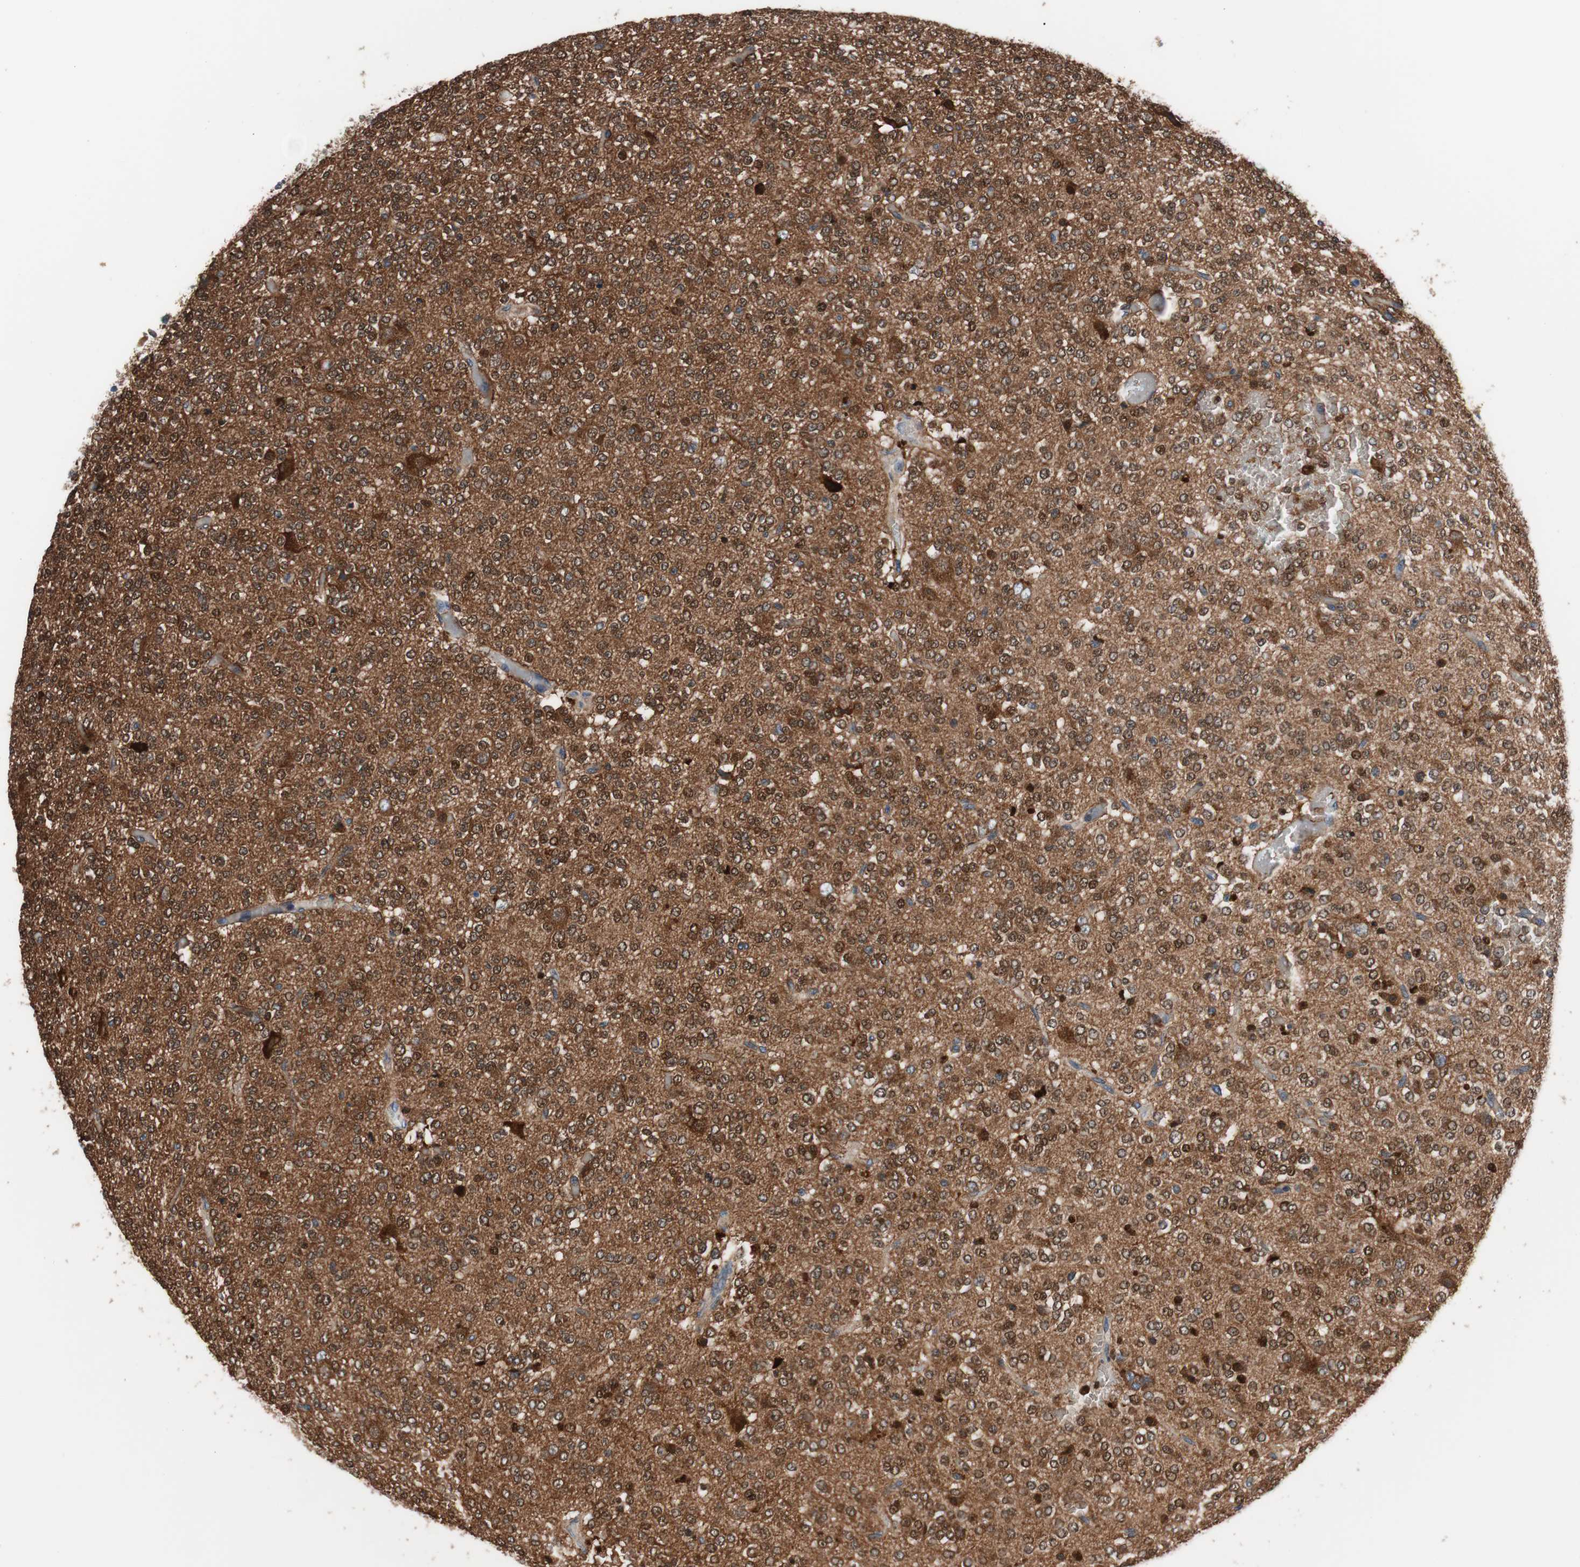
{"staining": {"intensity": "strong", "quantity": "25%-75%", "location": "cytoplasmic/membranous,nuclear"}, "tissue": "glioma", "cell_type": "Tumor cells", "image_type": "cancer", "snomed": [{"axis": "morphology", "description": "Glioma, malignant, Low grade"}, {"axis": "topography", "description": "Brain"}], "caption": "Immunohistochemical staining of glioma exhibits high levels of strong cytoplasmic/membranous and nuclear staining in about 25%-75% of tumor cells. The staining was performed using DAB (3,3'-diaminobenzidine) to visualize the protein expression in brown, while the nuclei were stained in blue with hematoxylin (Magnification: 20x).", "gene": "PRDX2", "patient": {"sex": "male", "age": 38}}